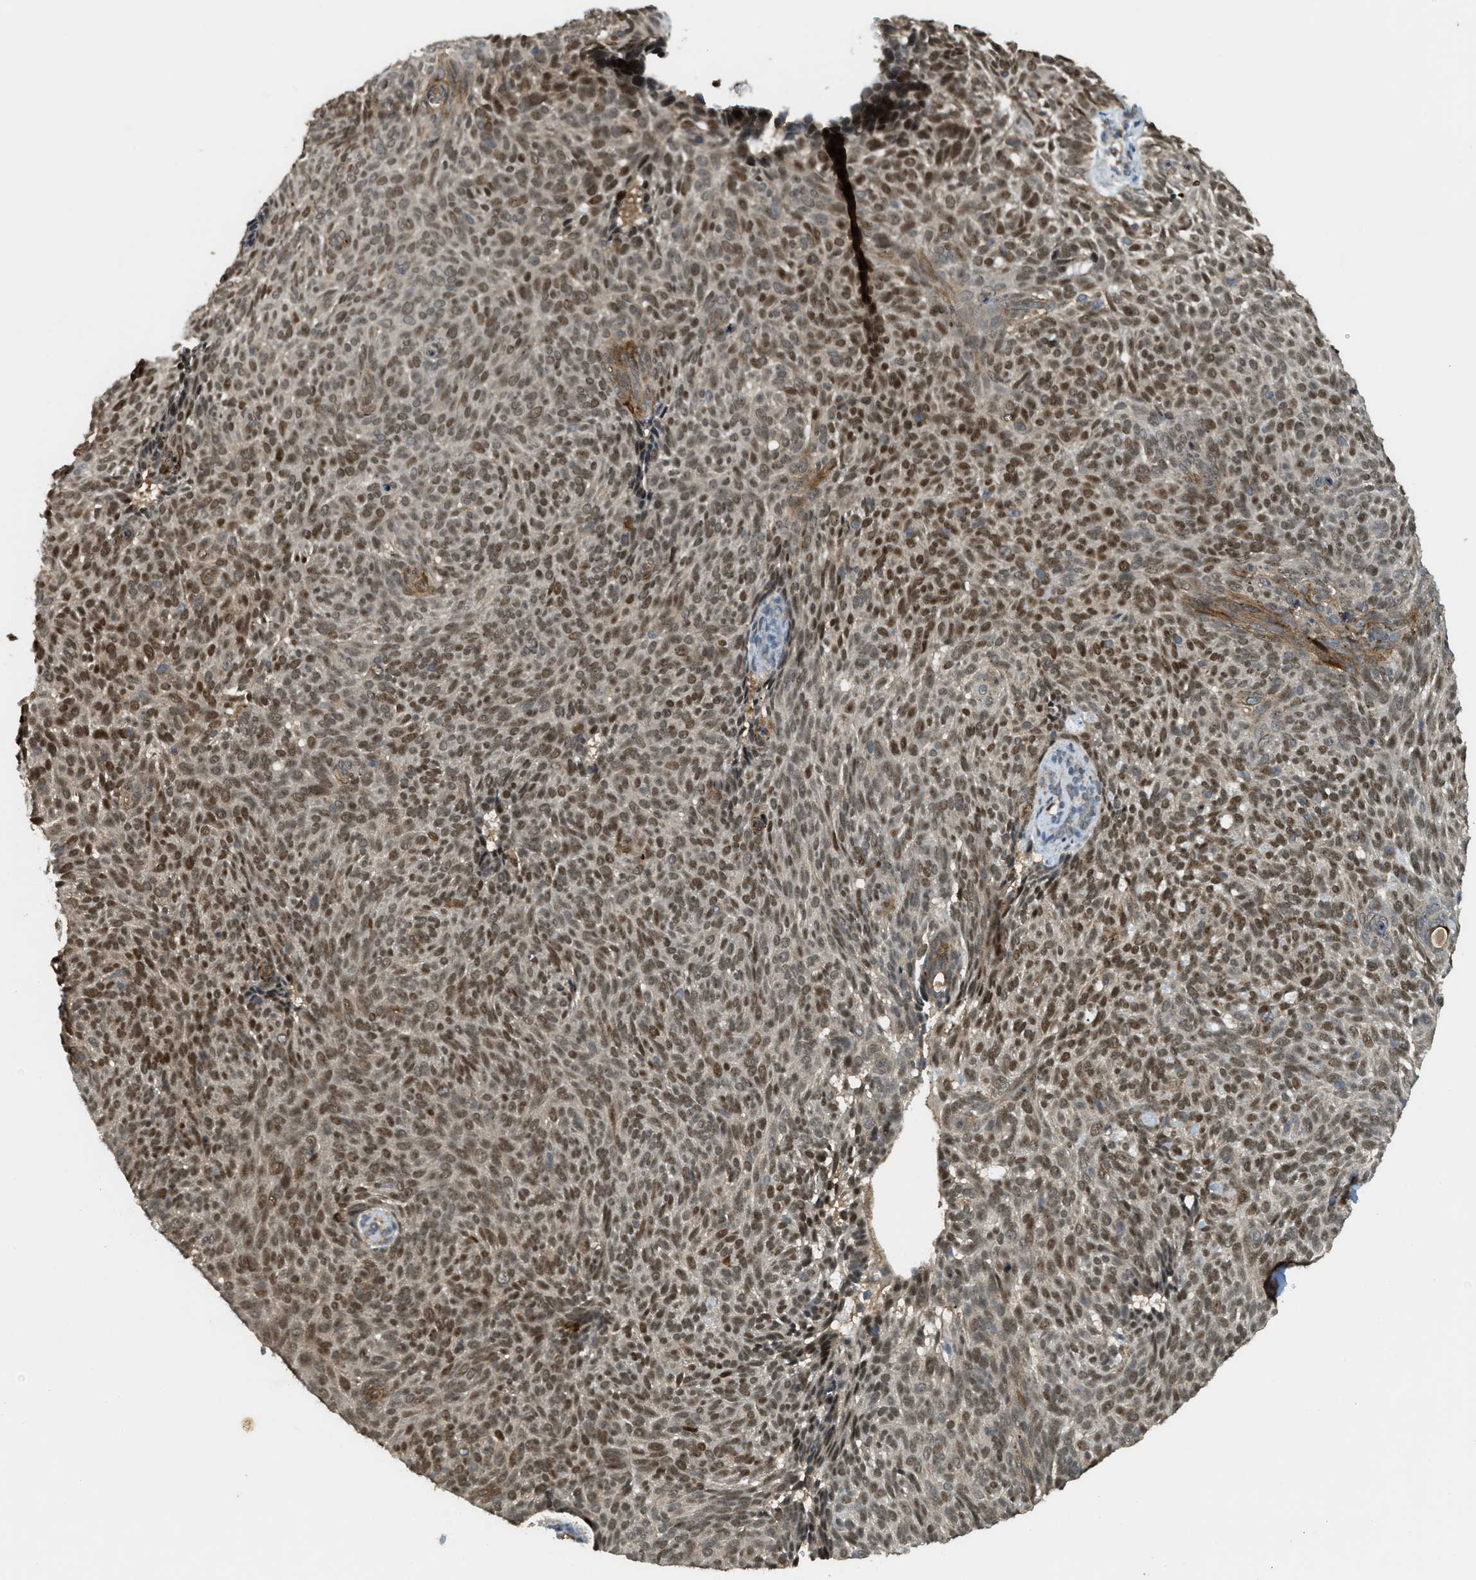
{"staining": {"intensity": "strong", "quantity": "25%-75%", "location": "nuclear"}, "tissue": "skin cancer", "cell_type": "Tumor cells", "image_type": "cancer", "snomed": [{"axis": "morphology", "description": "Basal cell carcinoma"}, {"axis": "topography", "description": "Skin"}], "caption": "An immunohistochemistry (IHC) photomicrograph of tumor tissue is shown. Protein staining in brown shows strong nuclear positivity in basal cell carcinoma (skin) within tumor cells.", "gene": "TRAPPC14", "patient": {"sex": "male", "age": 61}}